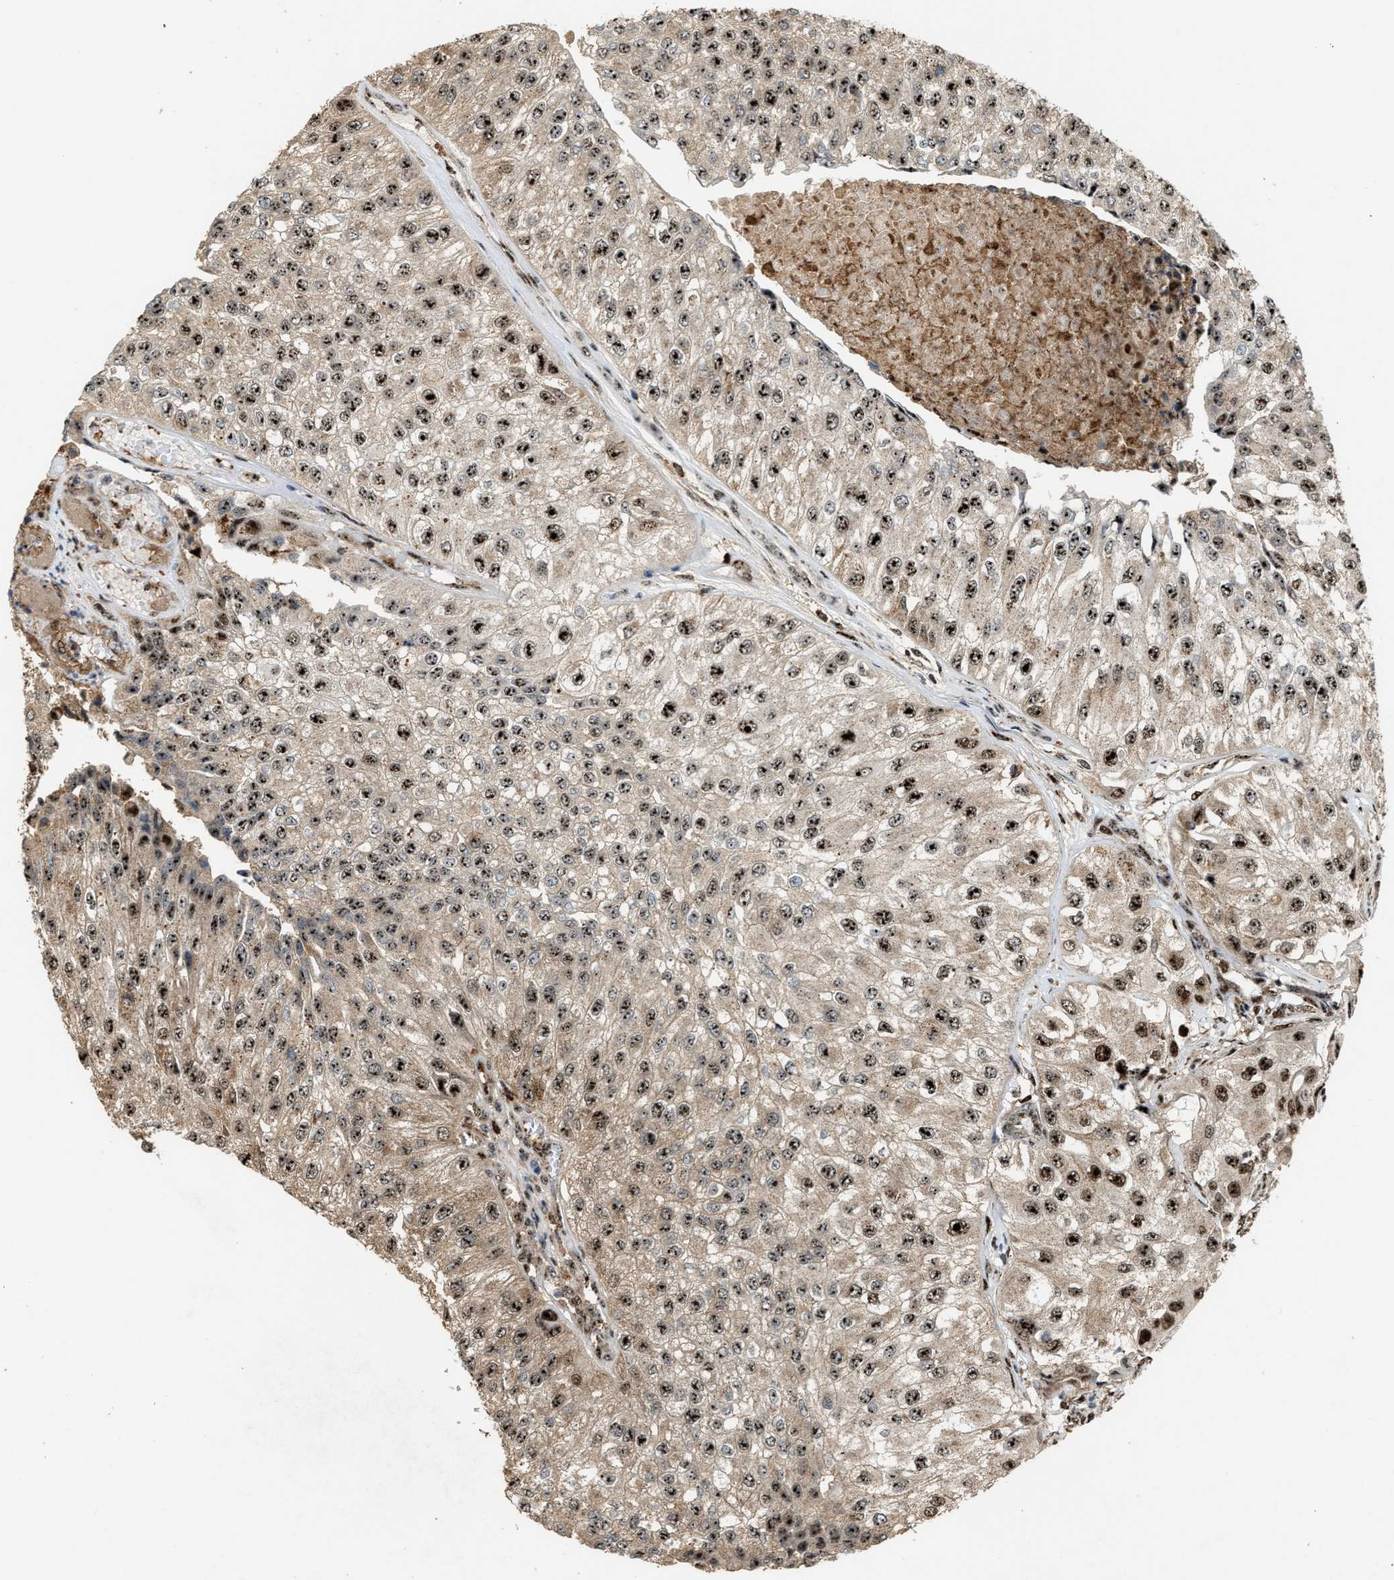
{"staining": {"intensity": "strong", "quantity": ">75%", "location": "nuclear"}, "tissue": "urothelial cancer", "cell_type": "Tumor cells", "image_type": "cancer", "snomed": [{"axis": "morphology", "description": "Urothelial carcinoma, High grade"}, {"axis": "topography", "description": "Kidney"}, {"axis": "topography", "description": "Urinary bladder"}], "caption": "An immunohistochemistry histopathology image of neoplastic tissue is shown. Protein staining in brown shows strong nuclear positivity in urothelial cancer within tumor cells.", "gene": "ZNF687", "patient": {"sex": "male", "age": 77}}